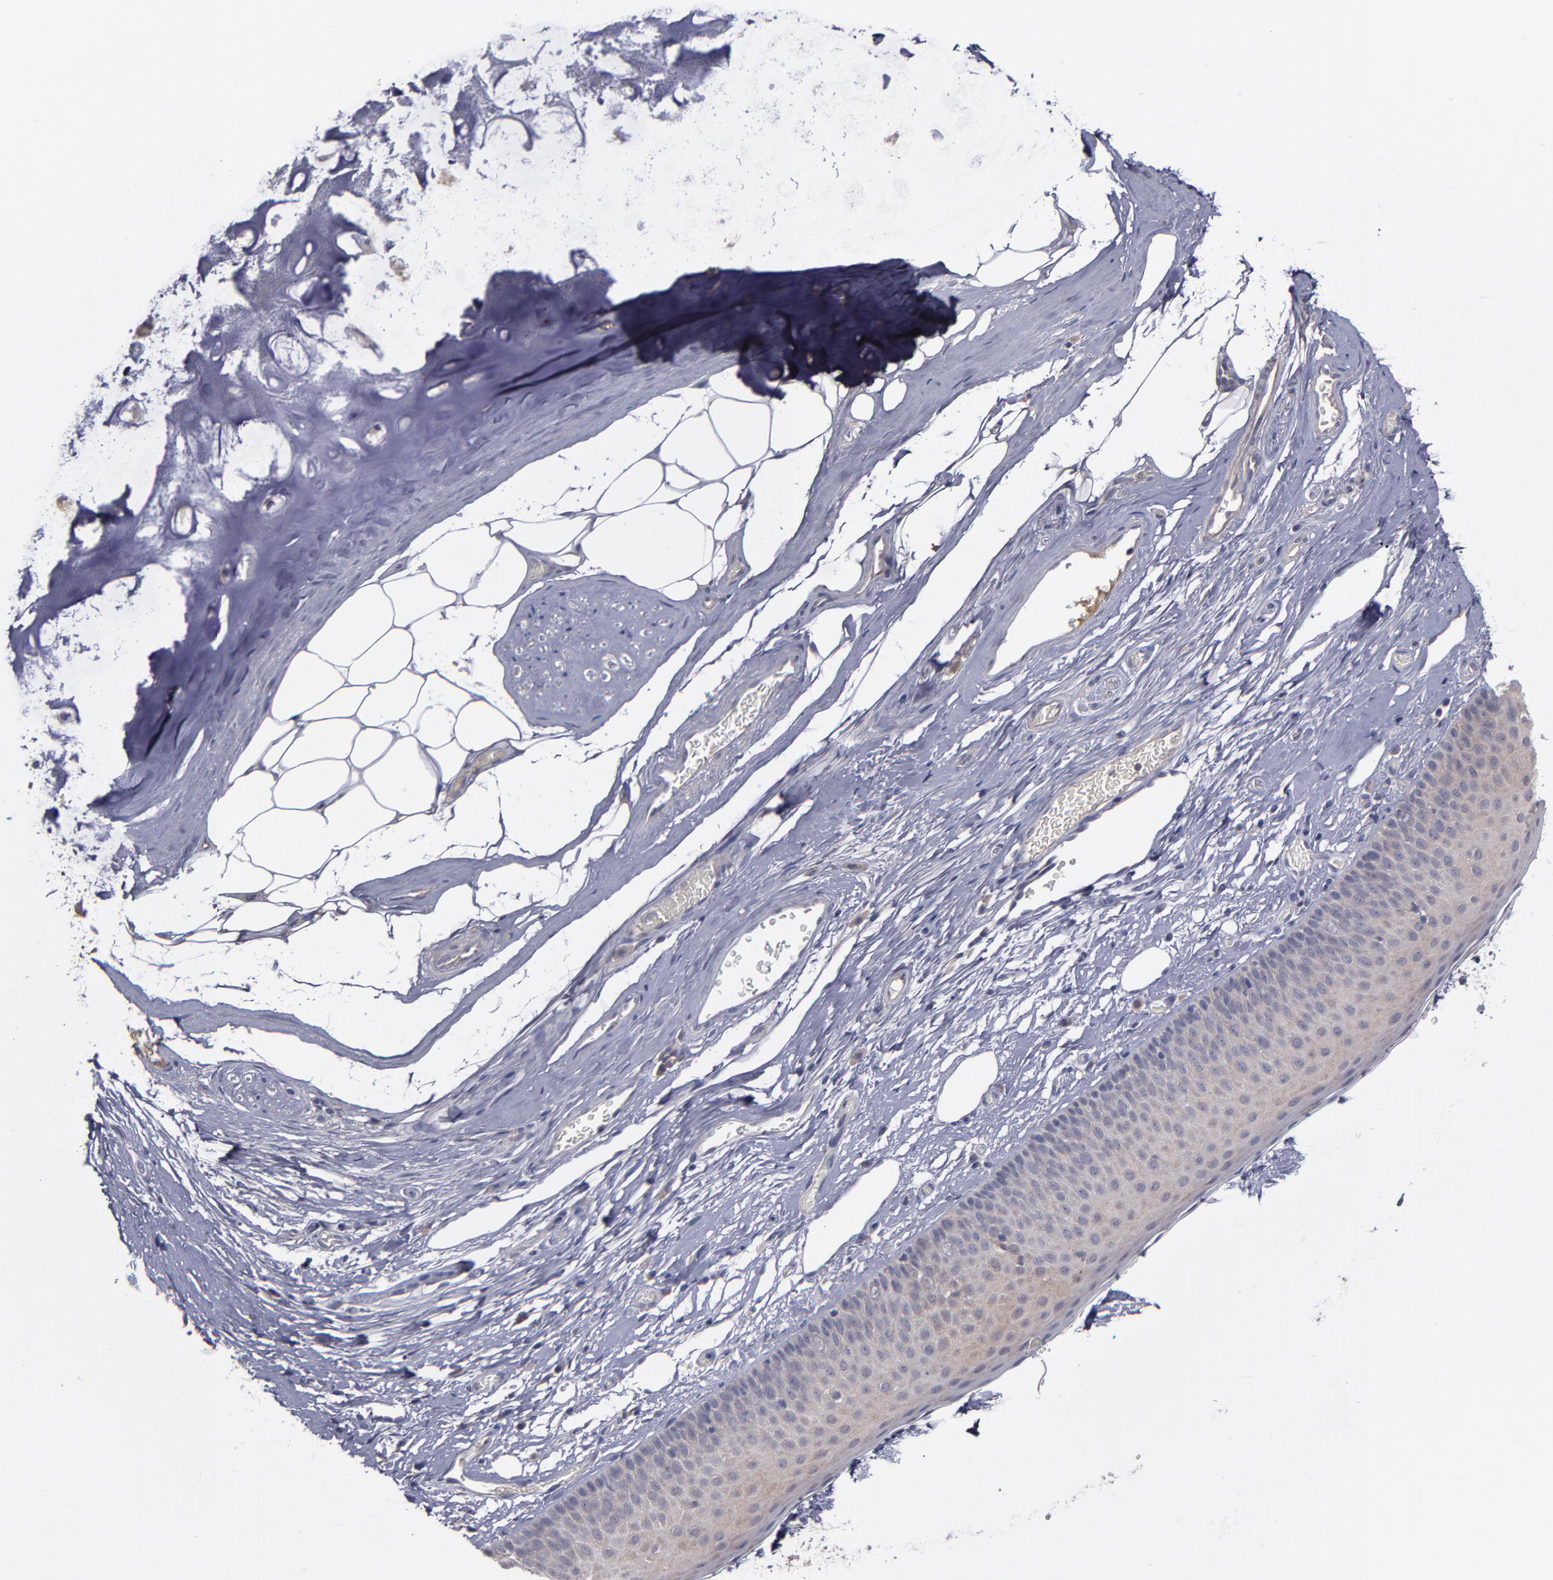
{"staining": {"intensity": "weak", "quantity": ">75%", "location": "cytoplasmic/membranous"}, "tissue": "nasopharynx", "cell_type": "Respiratory epithelial cells", "image_type": "normal", "snomed": [{"axis": "morphology", "description": "Normal tissue, NOS"}, {"axis": "topography", "description": "Nasopharynx"}], "caption": "Protein expression analysis of unremarkable nasopharynx demonstrates weak cytoplasmic/membranous expression in about >75% of respiratory epithelial cells. (IHC, brightfield microscopy, high magnification).", "gene": "MMP11", "patient": {"sex": "male", "age": 56}}